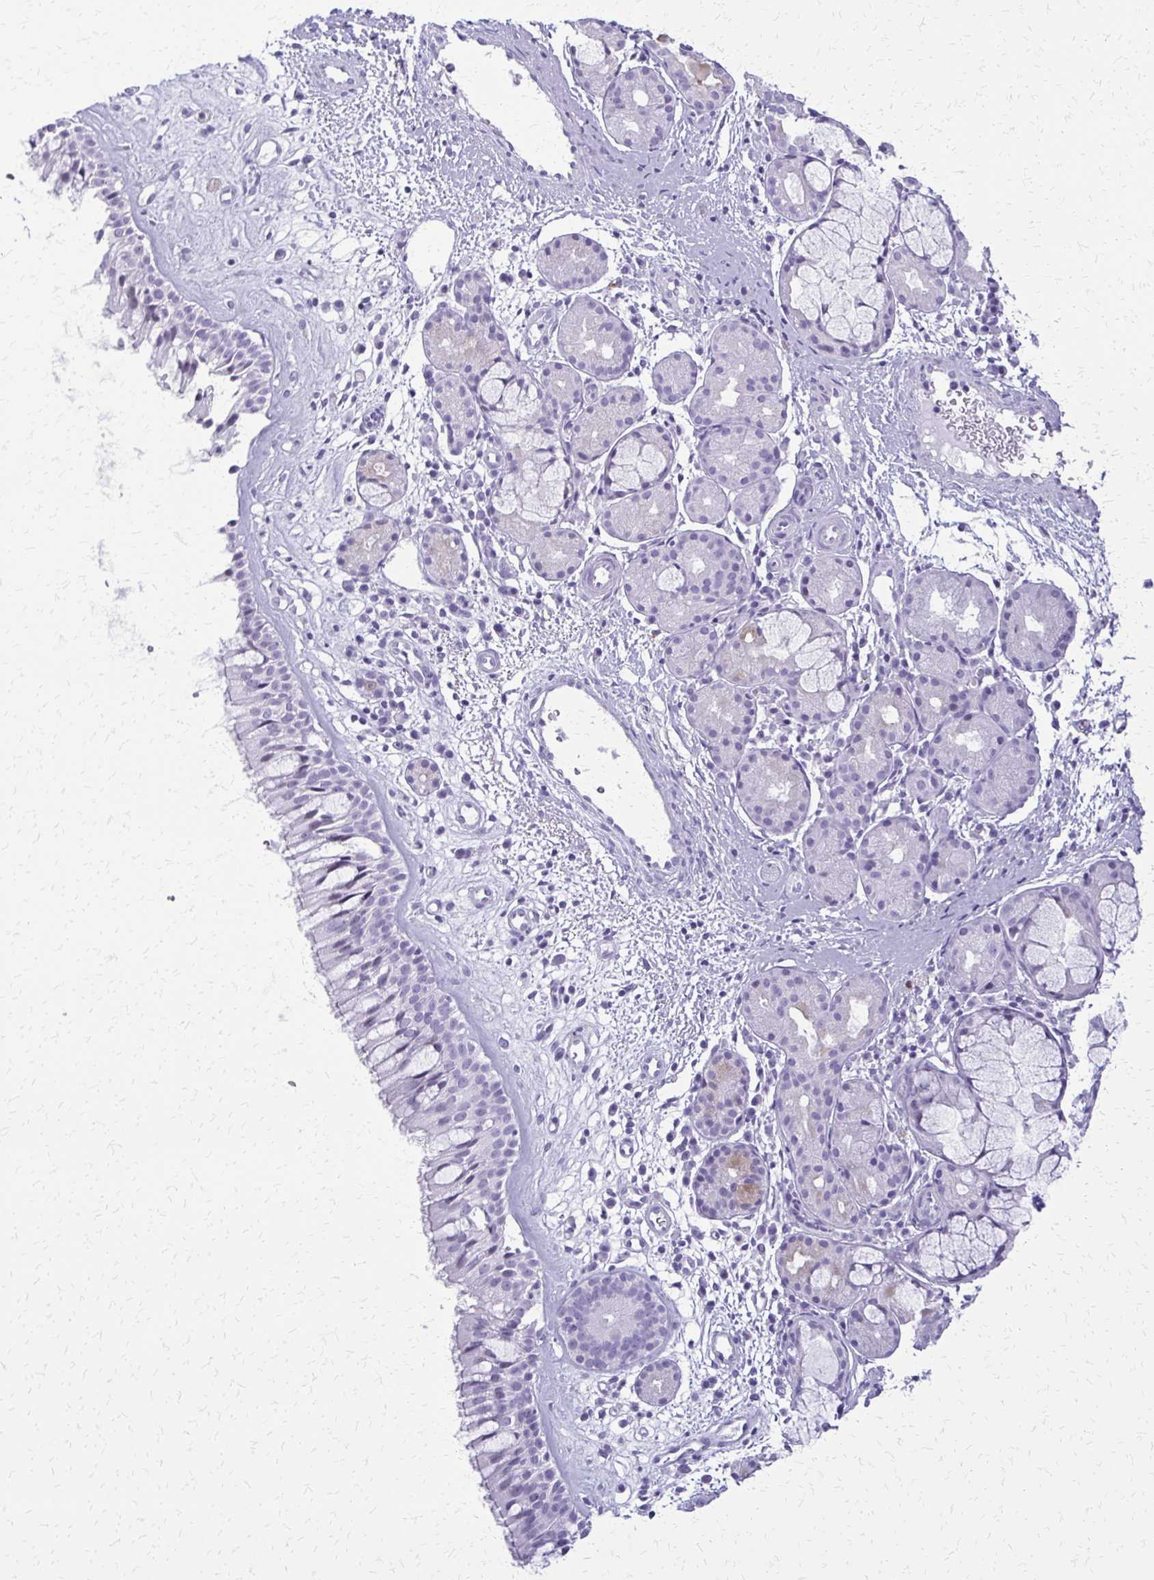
{"staining": {"intensity": "negative", "quantity": "none", "location": "none"}, "tissue": "nasopharynx", "cell_type": "Respiratory epithelial cells", "image_type": "normal", "snomed": [{"axis": "morphology", "description": "Normal tissue, NOS"}, {"axis": "topography", "description": "Nasopharynx"}], "caption": "A micrograph of human nasopharynx is negative for staining in respiratory epithelial cells. (IHC, brightfield microscopy, high magnification).", "gene": "FAM162B", "patient": {"sex": "male", "age": 65}}